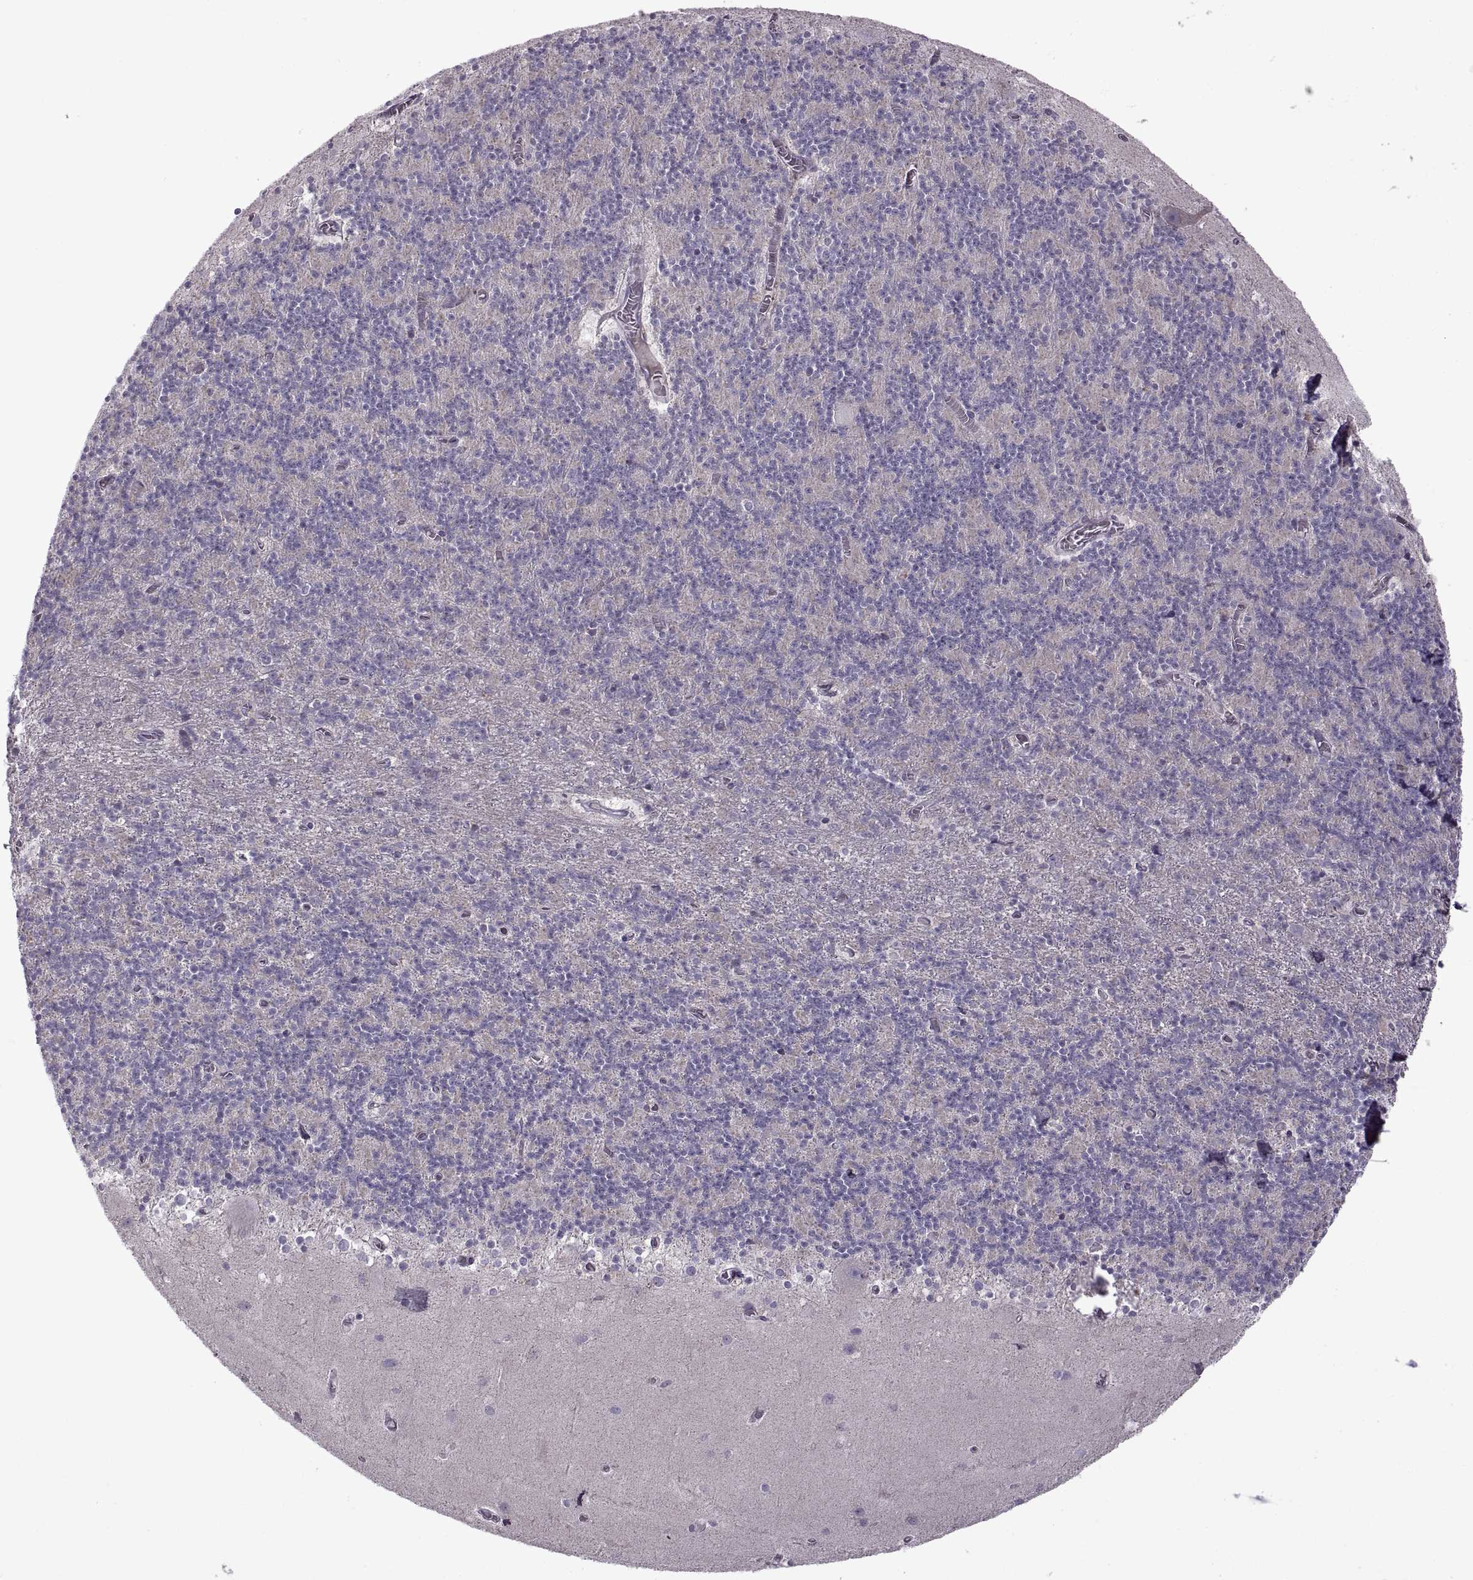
{"staining": {"intensity": "negative", "quantity": "none", "location": "none"}, "tissue": "cerebellum", "cell_type": "Cells in granular layer", "image_type": "normal", "snomed": [{"axis": "morphology", "description": "Normal tissue, NOS"}, {"axis": "topography", "description": "Cerebellum"}], "caption": "The histopathology image displays no staining of cells in granular layer in unremarkable cerebellum. (DAB (3,3'-diaminobenzidine) immunohistochemistry (IHC) visualized using brightfield microscopy, high magnification).", "gene": "PIERCE1", "patient": {"sex": "male", "age": 70}}